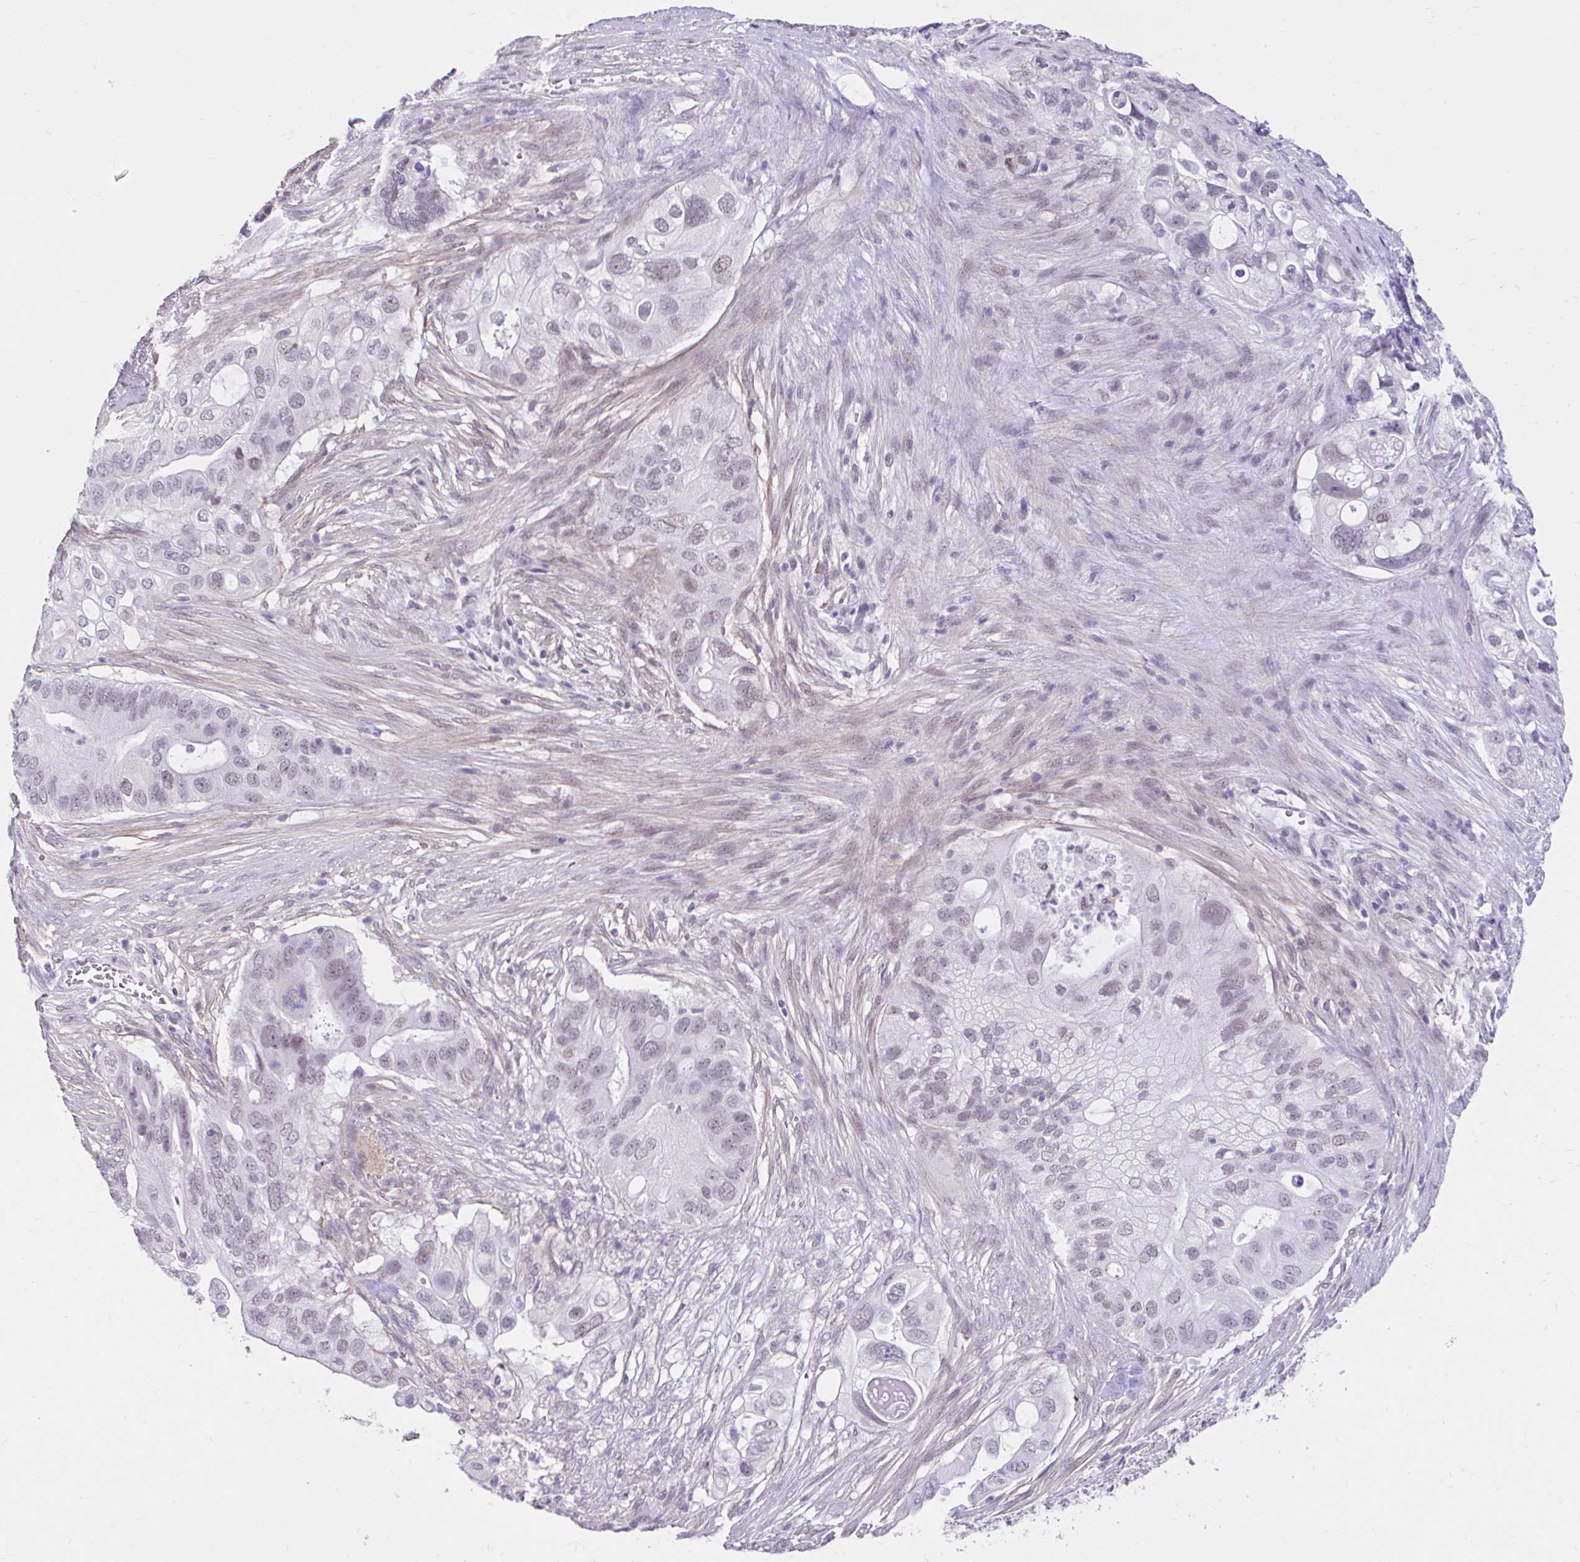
{"staining": {"intensity": "weak", "quantity": "<25%", "location": "nuclear"}, "tissue": "pancreatic cancer", "cell_type": "Tumor cells", "image_type": "cancer", "snomed": [{"axis": "morphology", "description": "Adenocarcinoma, NOS"}, {"axis": "topography", "description": "Pancreas"}], "caption": "Immunohistochemistry (IHC) image of neoplastic tissue: adenocarcinoma (pancreatic) stained with DAB (3,3'-diaminobenzidine) displays no significant protein staining in tumor cells.", "gene": "DCAF17", "patient": {"sex": "female", "age": 72}}